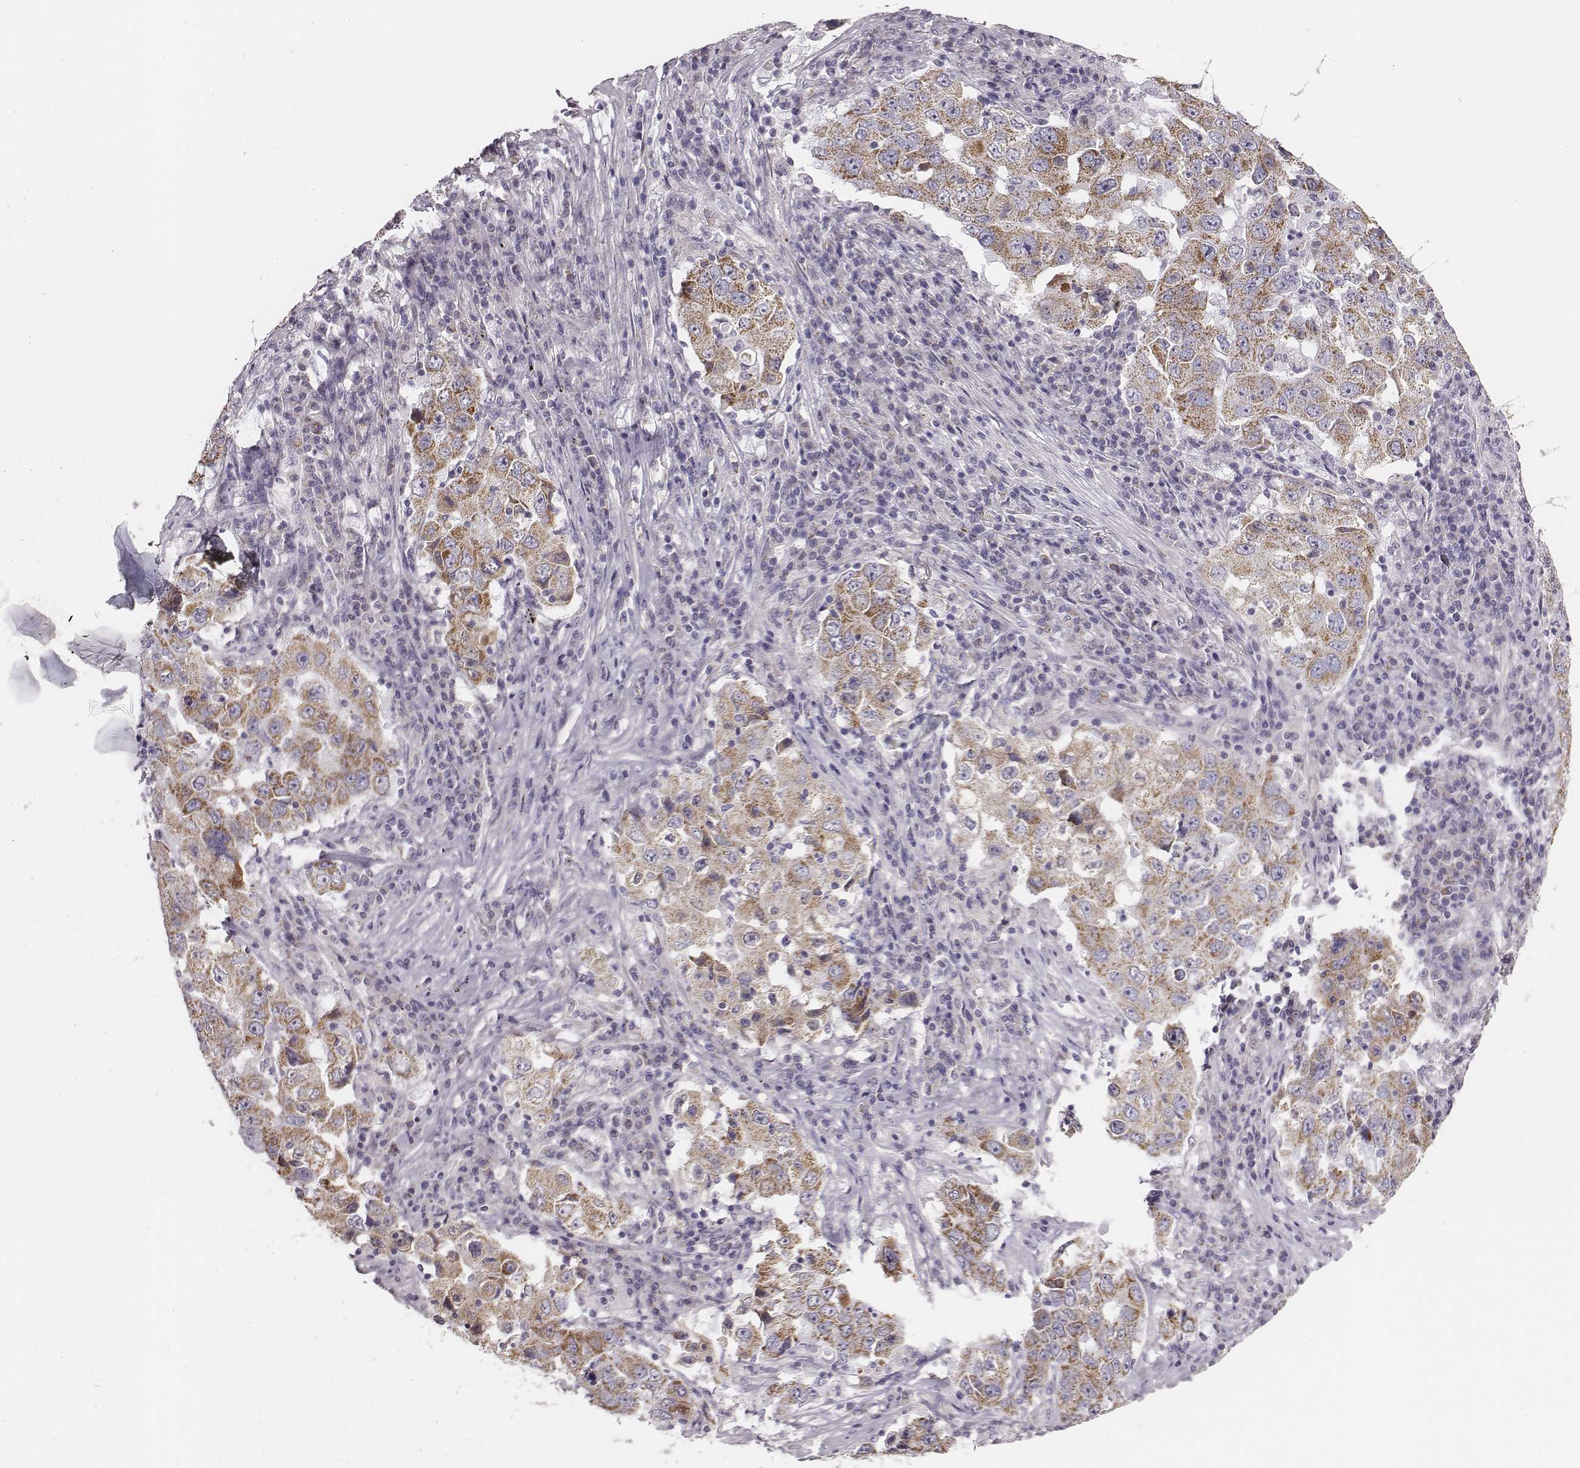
{"staining": {"intensity": "moderate", "quantity": ">75%", "location": "cytoplasmic/membranous"}, "tissue": "lung cancer", "cell_type": "Tumor cells", "image_type": "cancer", "snomed": [{"axis": "morphology", "description": "Adenocarcinoma, NOS"}, {"axis": "topography", "description": "Lung"}], "caption": "A brown stain labels moderate cytoplasmic/membranous staining of a protein in lung cancer tumor cells.", "gene": "UBL4B", "patient": {"sex": "male", "age": 73}}